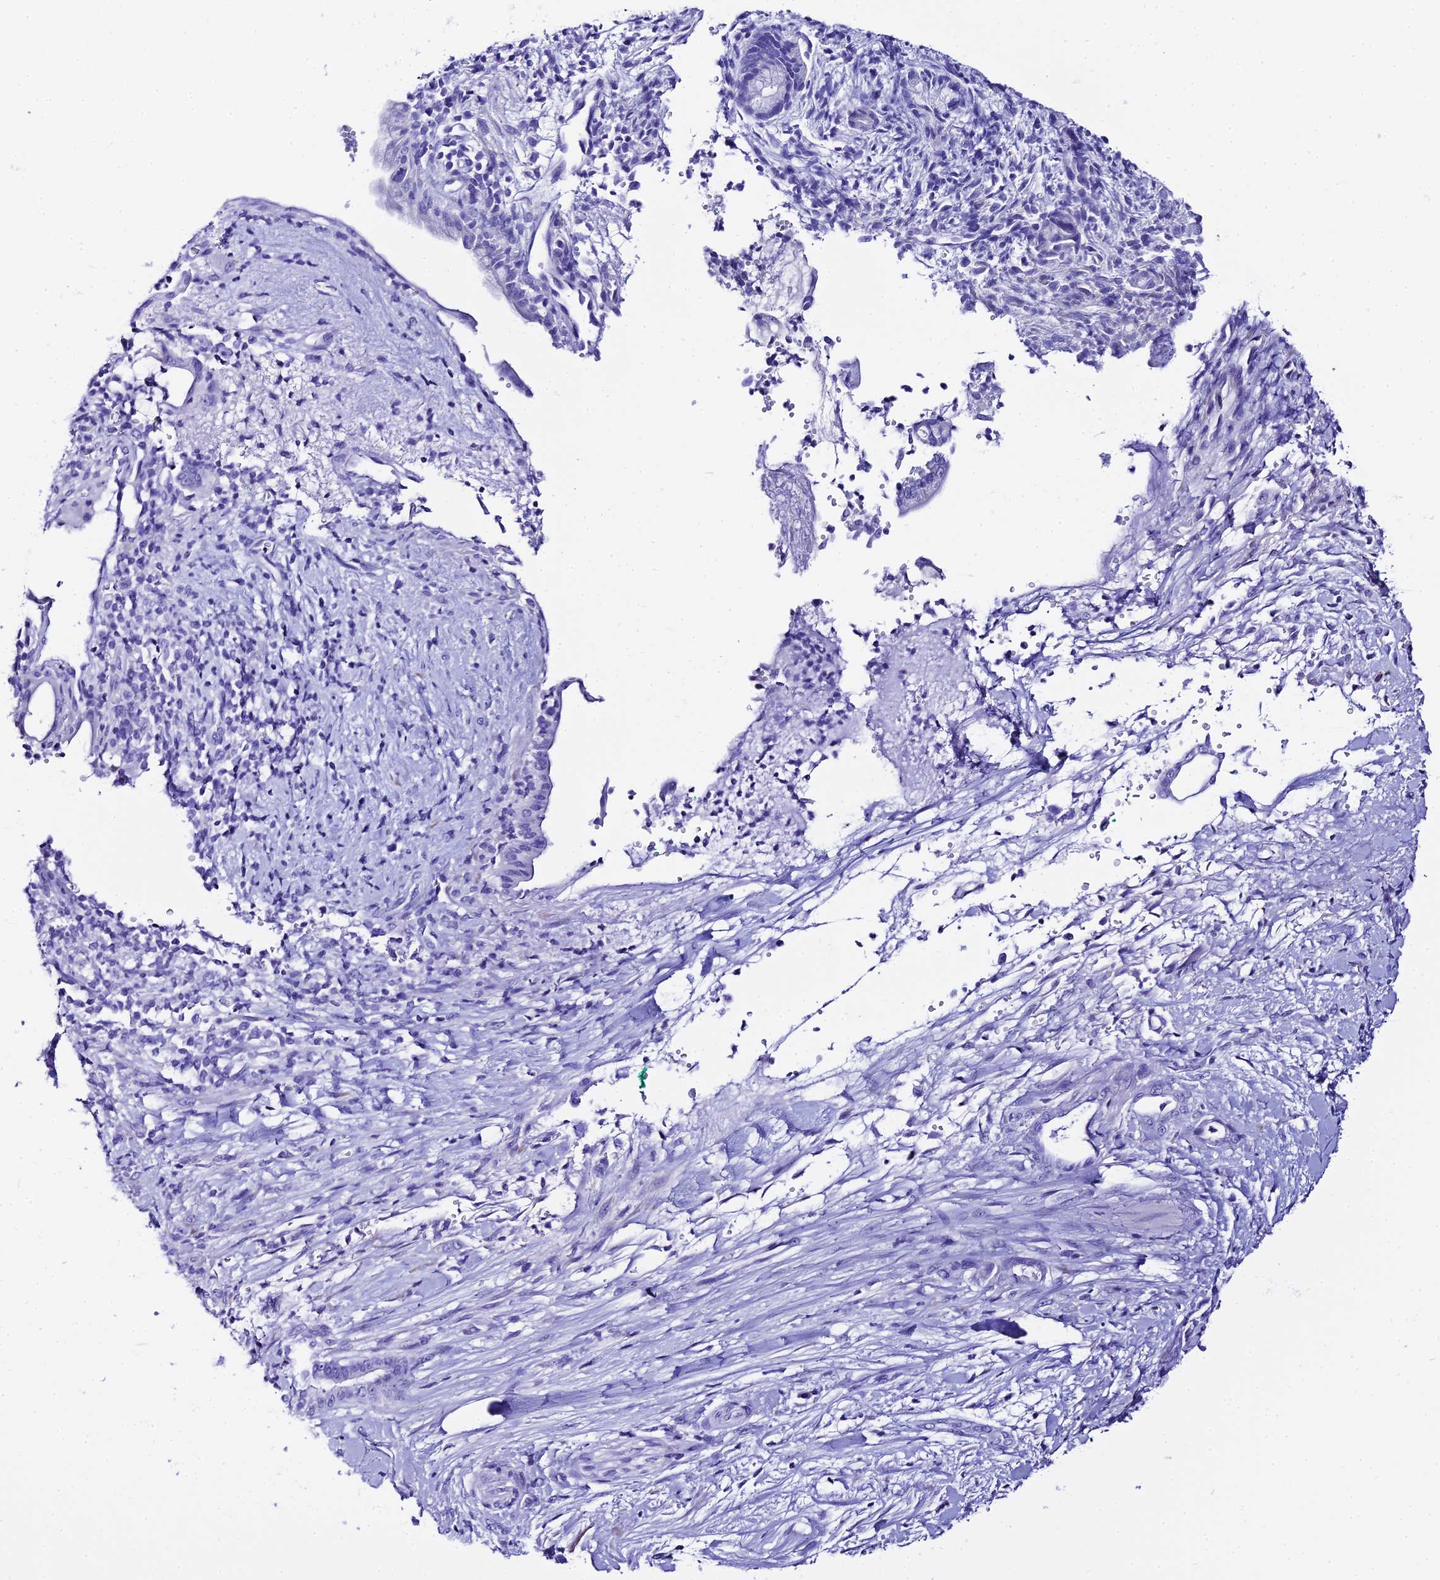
{"staining": {"intensity": "negative", "quantity": "none", "location": "none"}, "tissue": "pancreatic cancer", "cell_type": "Tumor cells", "image_type": "cancer", "snomed": [{"axis": "morphology", "description": "Normal tissue, NOS"}, {"axis": "morphology", "description": "Adenocarcinoma, NOS"}, {"axis": "topography", "description": "Pancreas"}], "caption": "Immunohistochemistry micrograph of pancreatic adenocarcinoma stained for a protein (brown), which demonstrates no expression in tumor cells.", "gene": "TRMT44", "patient": {"sex": "female", "age": 55}}